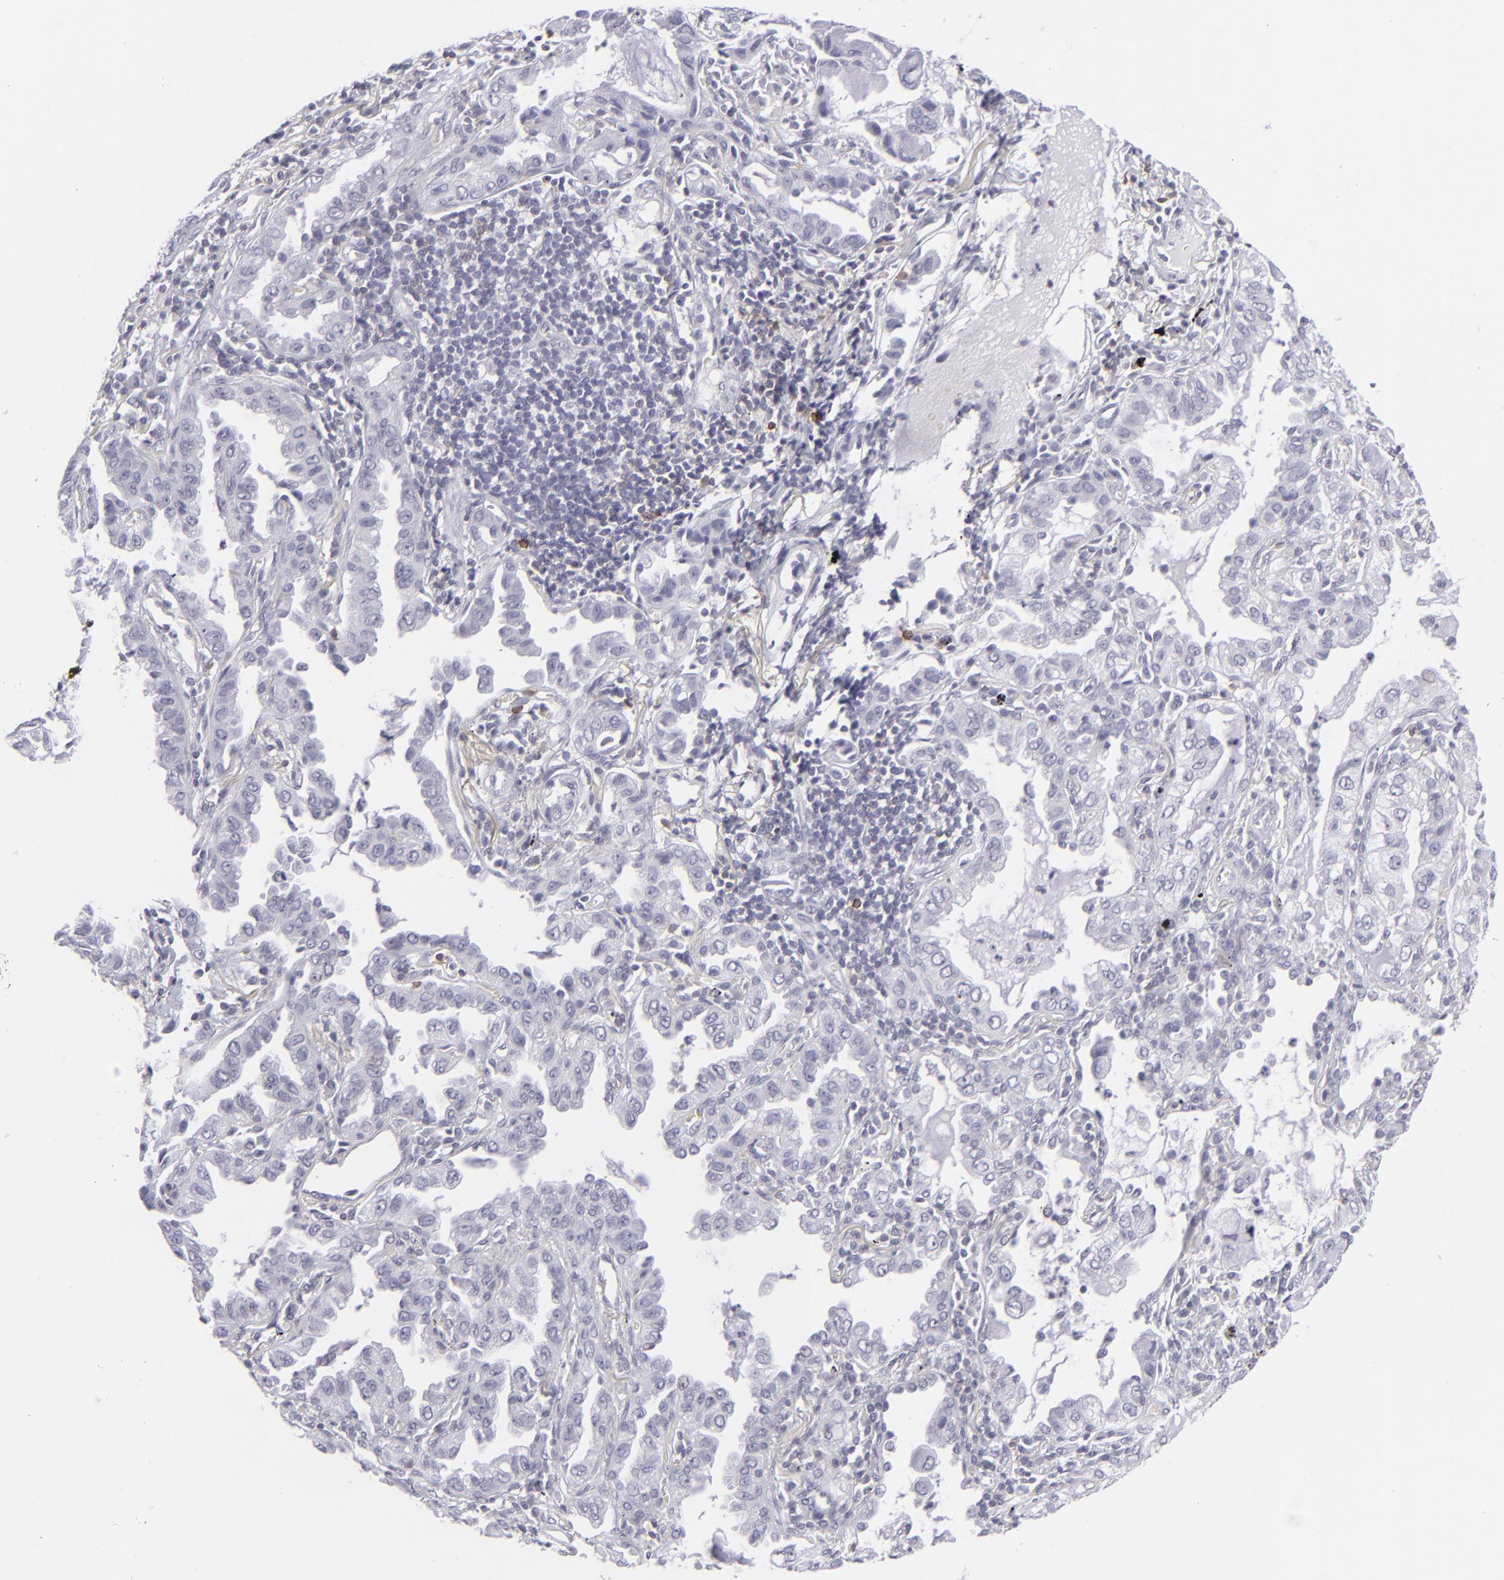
{"staining": {"intensity": "negative", "quantity": "none", "location": "none"}, "tissue": "lung cancer", "cell_type": "Tumor cells", "image_type": "cancer", "snomed": [{"axis": "morphology", "description": "Adenocarcinoma, NOS"}, {"axis": "topography", "description": "Lung"}], "caption": "This is an immunohistochemistry histopathology image of lung adenocarcinoma. There is no staining in tumor cells.", "gene": "CD7", "patient": {"sex": "female", "age": 50}}